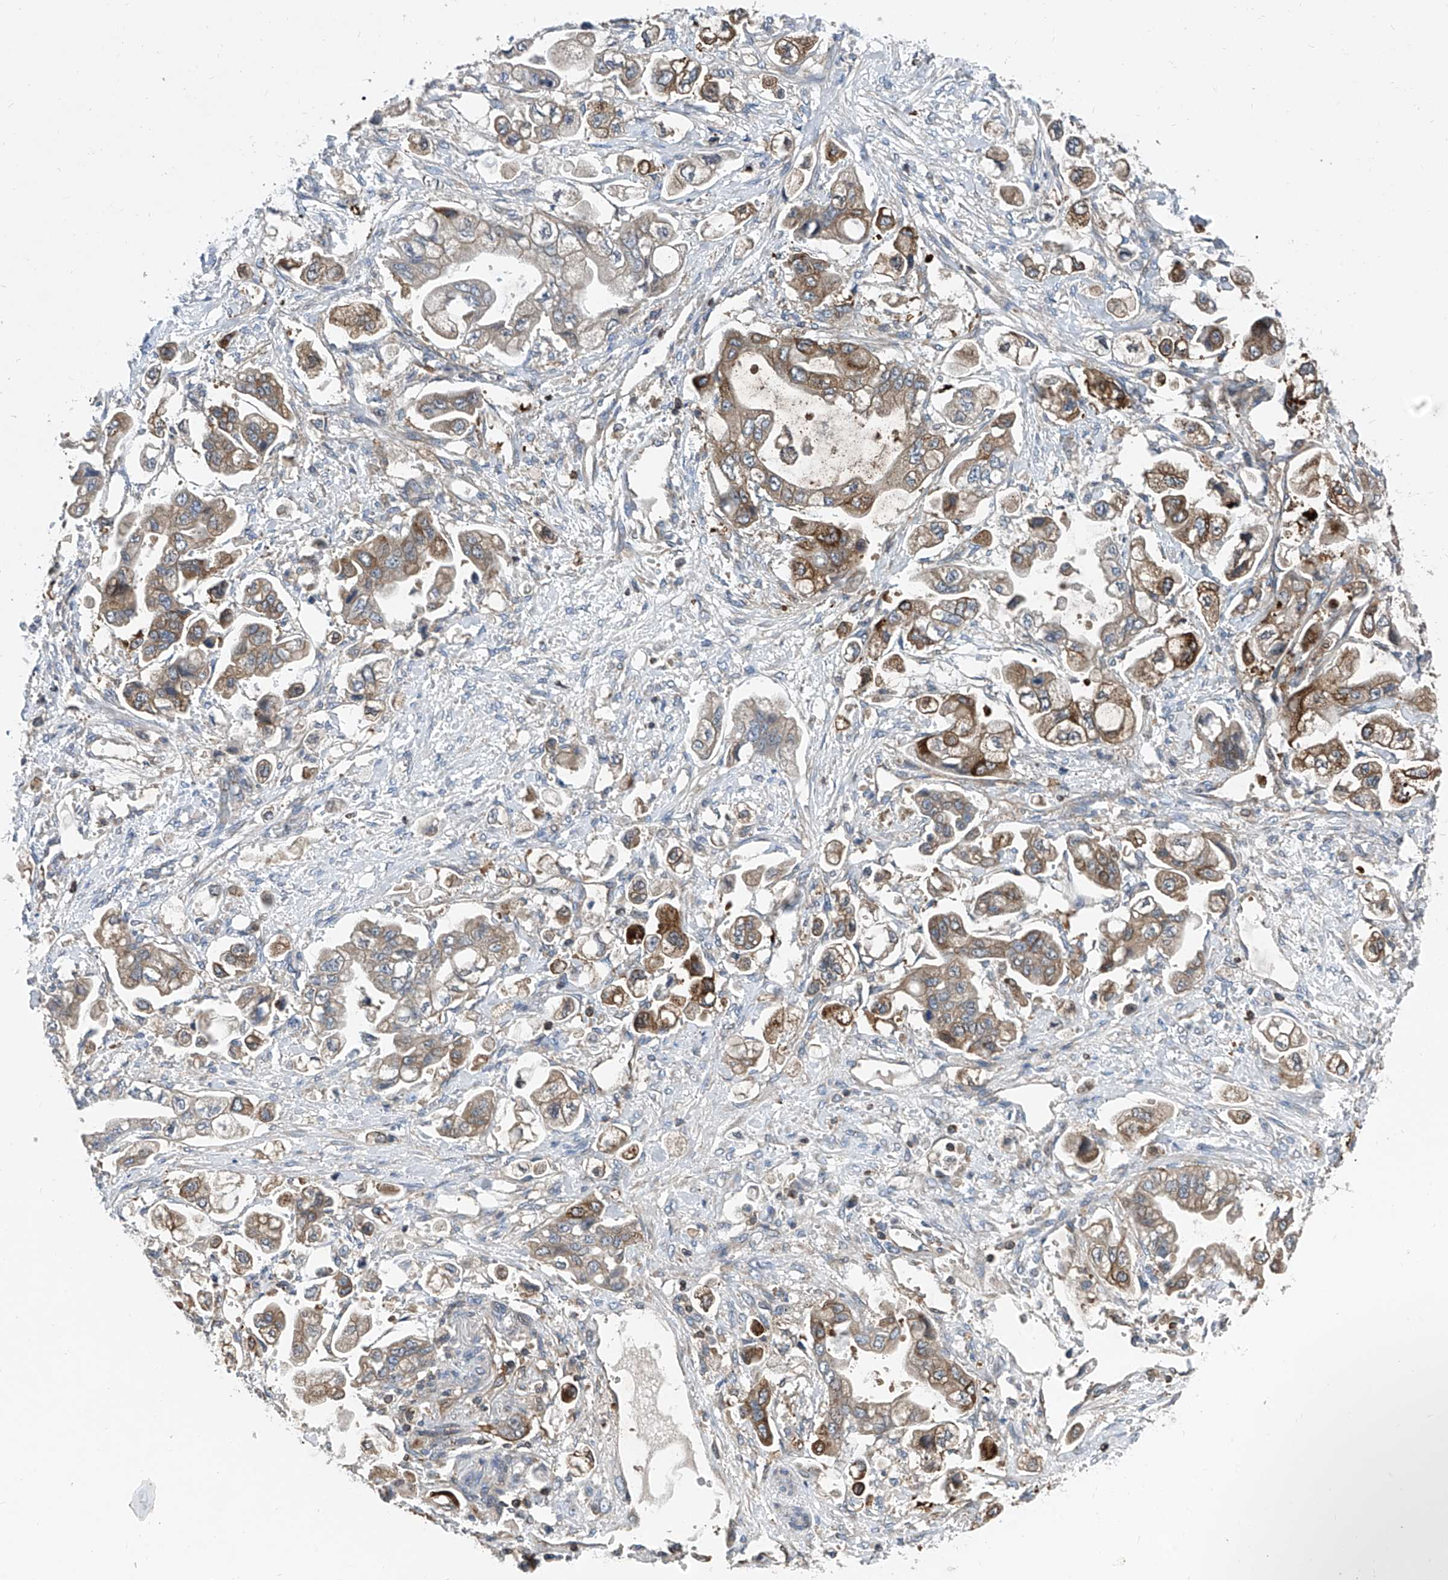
{"staining": {"intensity": "moderate", "quantity": ">75%", "location": "cytoplasmic/membranous"}, "tissue": "stomach cancer", "cell_type": "Tumor cells", "image_type": "cancer", "snomed": [{"axis": "morphology", "description": "Adenocarcinoma, NOS"}, {"axis": "topography", "description": "Stomach"}], "caption": "Immunohistochemistry (IHC) of human stomach cancer (adenocarcinoma) exhibits medium levels of moderate cytoplasmic/membranous positivity in approximately >75% of tumor cells.", "gene": "TRIM38", "patient": {"sex": "male", "age": 62}}